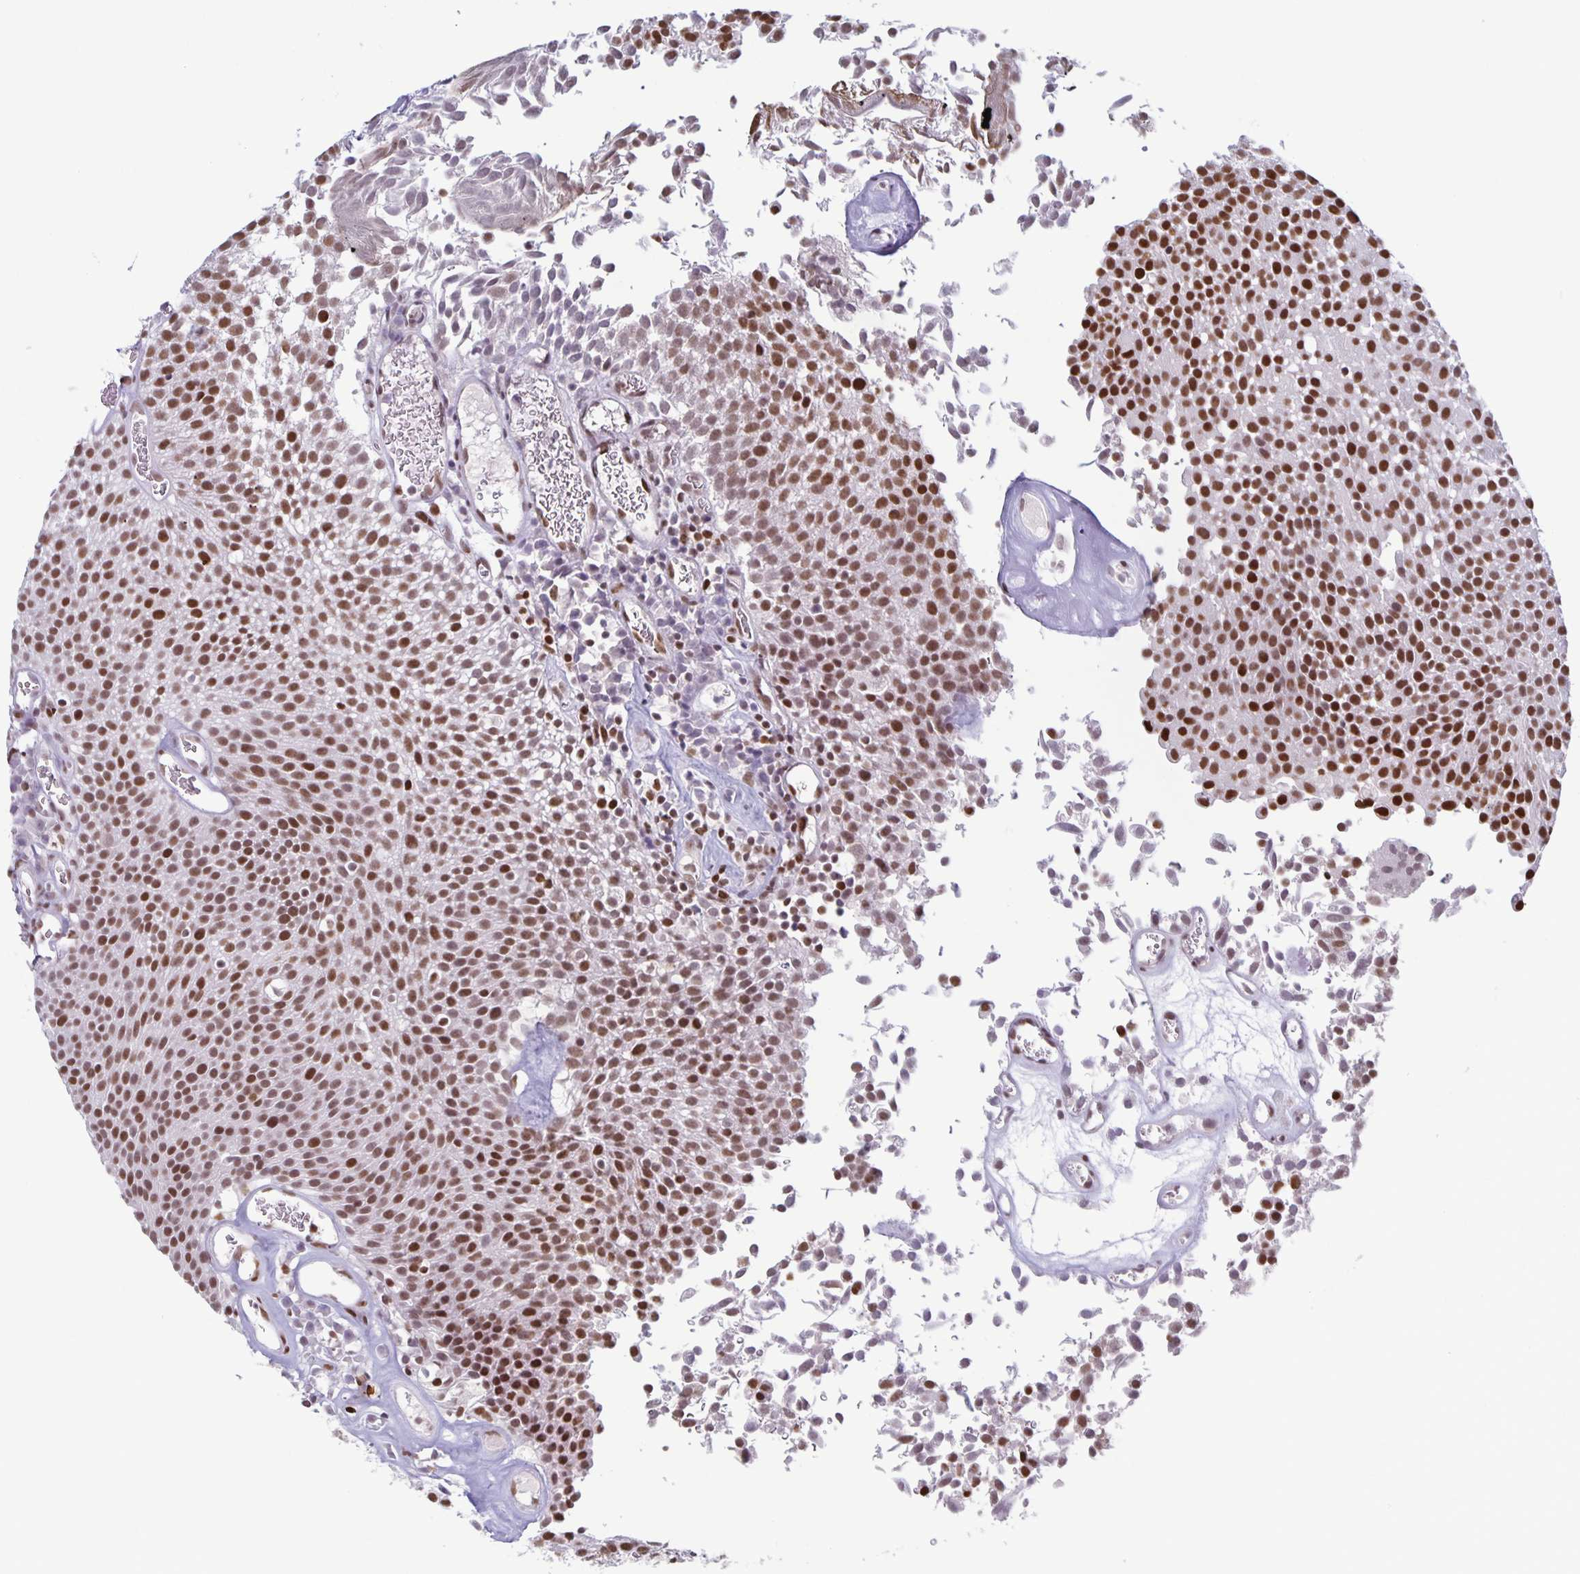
{"staining": {"intensity": "strong", "quantity": ">75%", "location": "nuclear"}, "tissue": "urothelial cancer", "cell_type": "Tumor cells", "image_type": "cancer", "snomed": [{"axis": "morphology", "description": "Urothelial carcinoma, Low grade"}, {"axis": "topography", "description": "Urinary bladder"}], "caption": "Immunohistochemical staining of human urothelial carcinoma (low-grade) exhibits high levels of strong nuclear protein positivity in about >75% of tumor cells.", "gene": "JUND", "patient": {"sex": "female", "age": 79}}